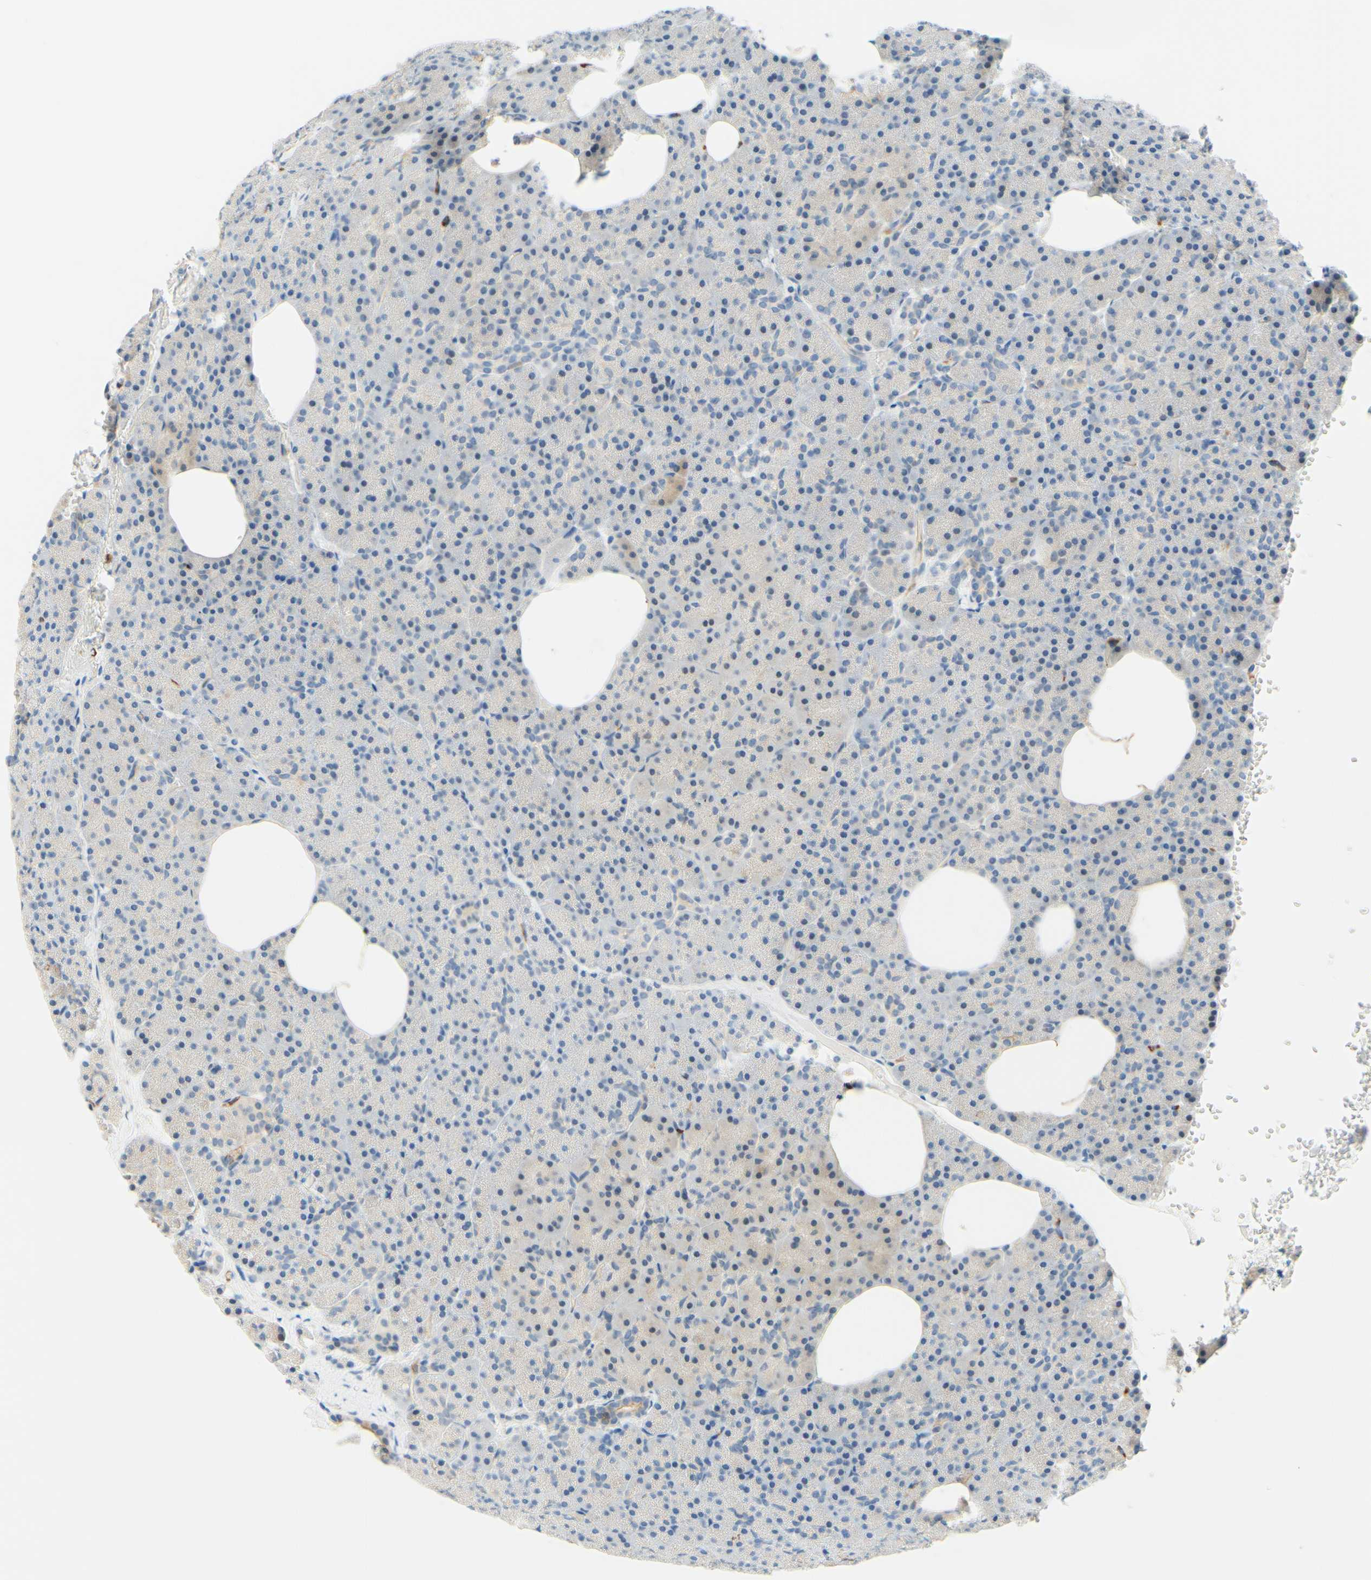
{"staining": {"intensity": "moderate", "quantity": "<25%", "location": "cytoplasmic/membranous"}, "tissue": "pancreas", "cell_type": "Exocrine glandular cells", "image_type": "normal", "snomed": [{"axis": "morphology", "description": "Normal tissue, NOS"}, {"axis": "topography", "description": "Pancreas"}], "caption": "This image shows immunohistochemistry (IHC) staining of benign human pancreas, with low moderate cytoplasmic/membranous staining in approximately <25% of exocrine glandular cells.", "gene": "TREM2", "patient": {"sex": "female", "age": 35}}